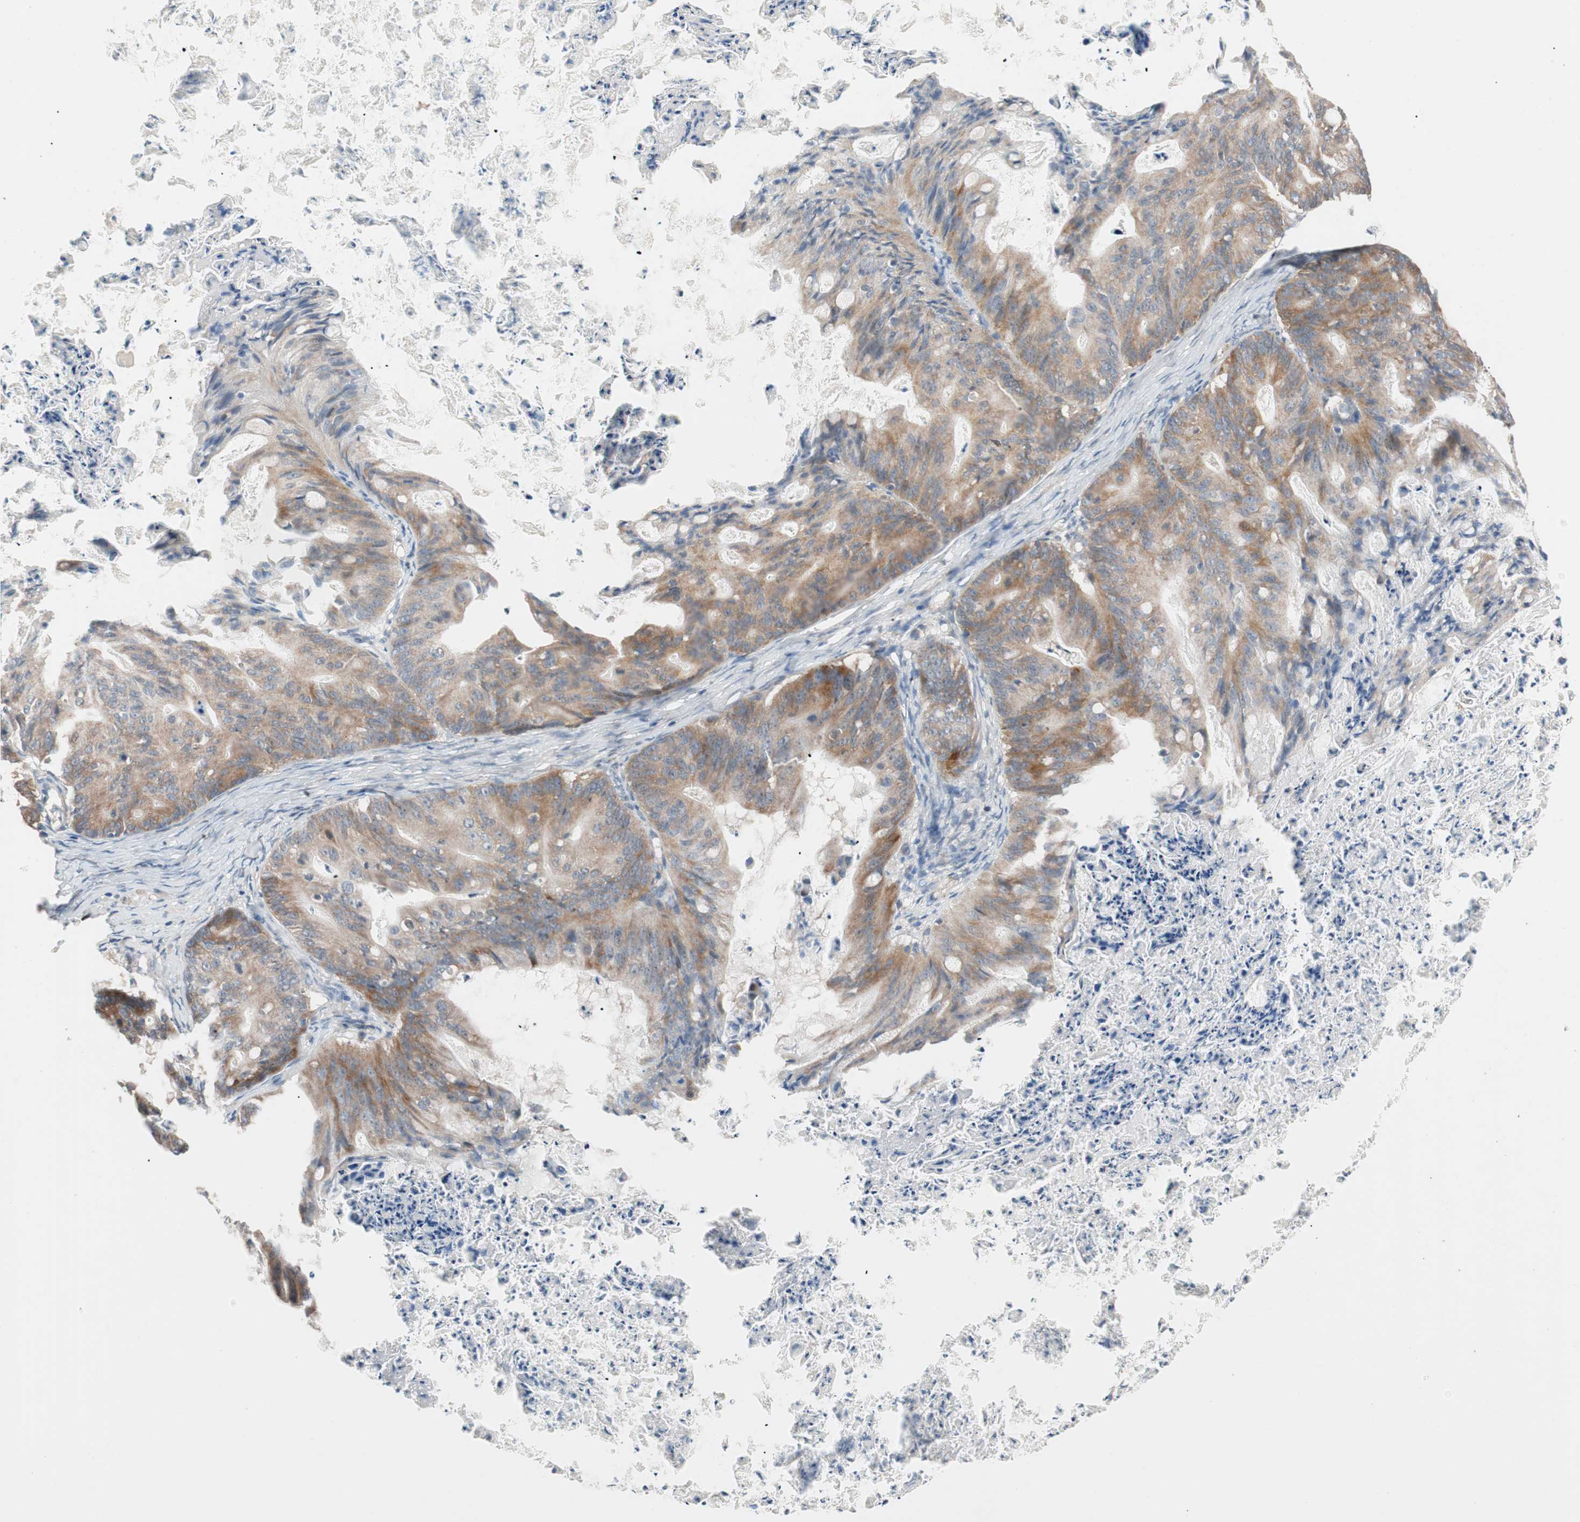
{"staining": {"intensity": "moderate", "quantity": ">75%", "location": "cytoplasmic/membranous"}, "tissue": "ovarian cancer", "cell_type": "Tumor cells", "image_type": "cancer", "snomed": [{"axis": "morphology", "description": "Cystadenocarcinoma, mucinous, NOS"}, {"axis": "topography", "description": "Ovary"}], "caption": "IHC of mucinous cystadenocarcinoma (ovarian) reveals medium levels of moderate cytoplasmic/membranous expression in approximately >75% of tumor cells.", "gene": "FAAH", "patient": {"sex": "female", "age": 36}}